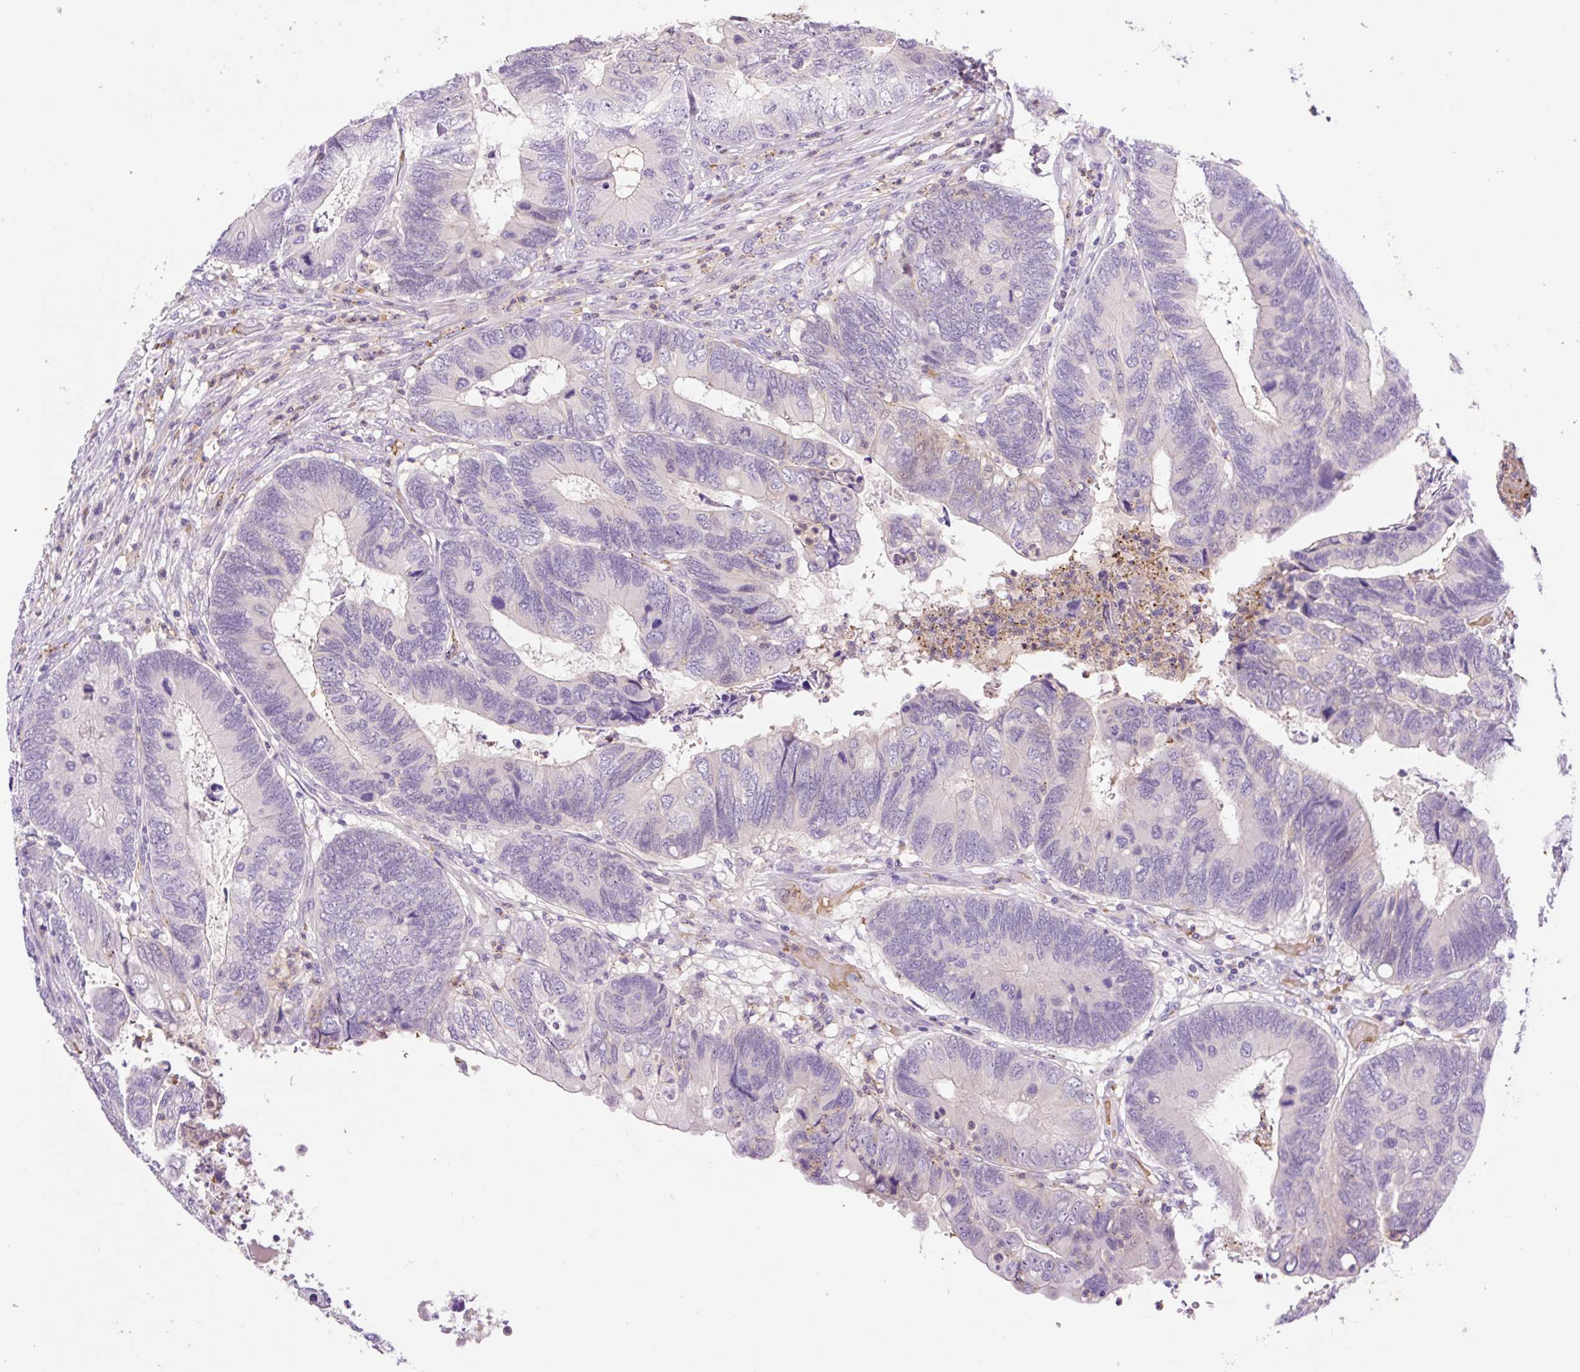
{"staining": {"intensity": "negative", "quantity": "none", "location": "none"}, "tissue": "colorectal cancer", "cell_type": "Tumor cells", "image_type": "cancer", "snomed": [{"axis": "morphology", "description": "Adenocarcinoma, NOS"}, {"axis": "topography", "description": "Colon"}], "caption": "DAB (3,3'-diaminobenzidine) immunohistochemical staining of human adenocarcinoma (colorectal) demonstrates no significant expression in tumor cells.", "gene": "LHFPL5", "patient": {"sex": "female", "age": 67}}